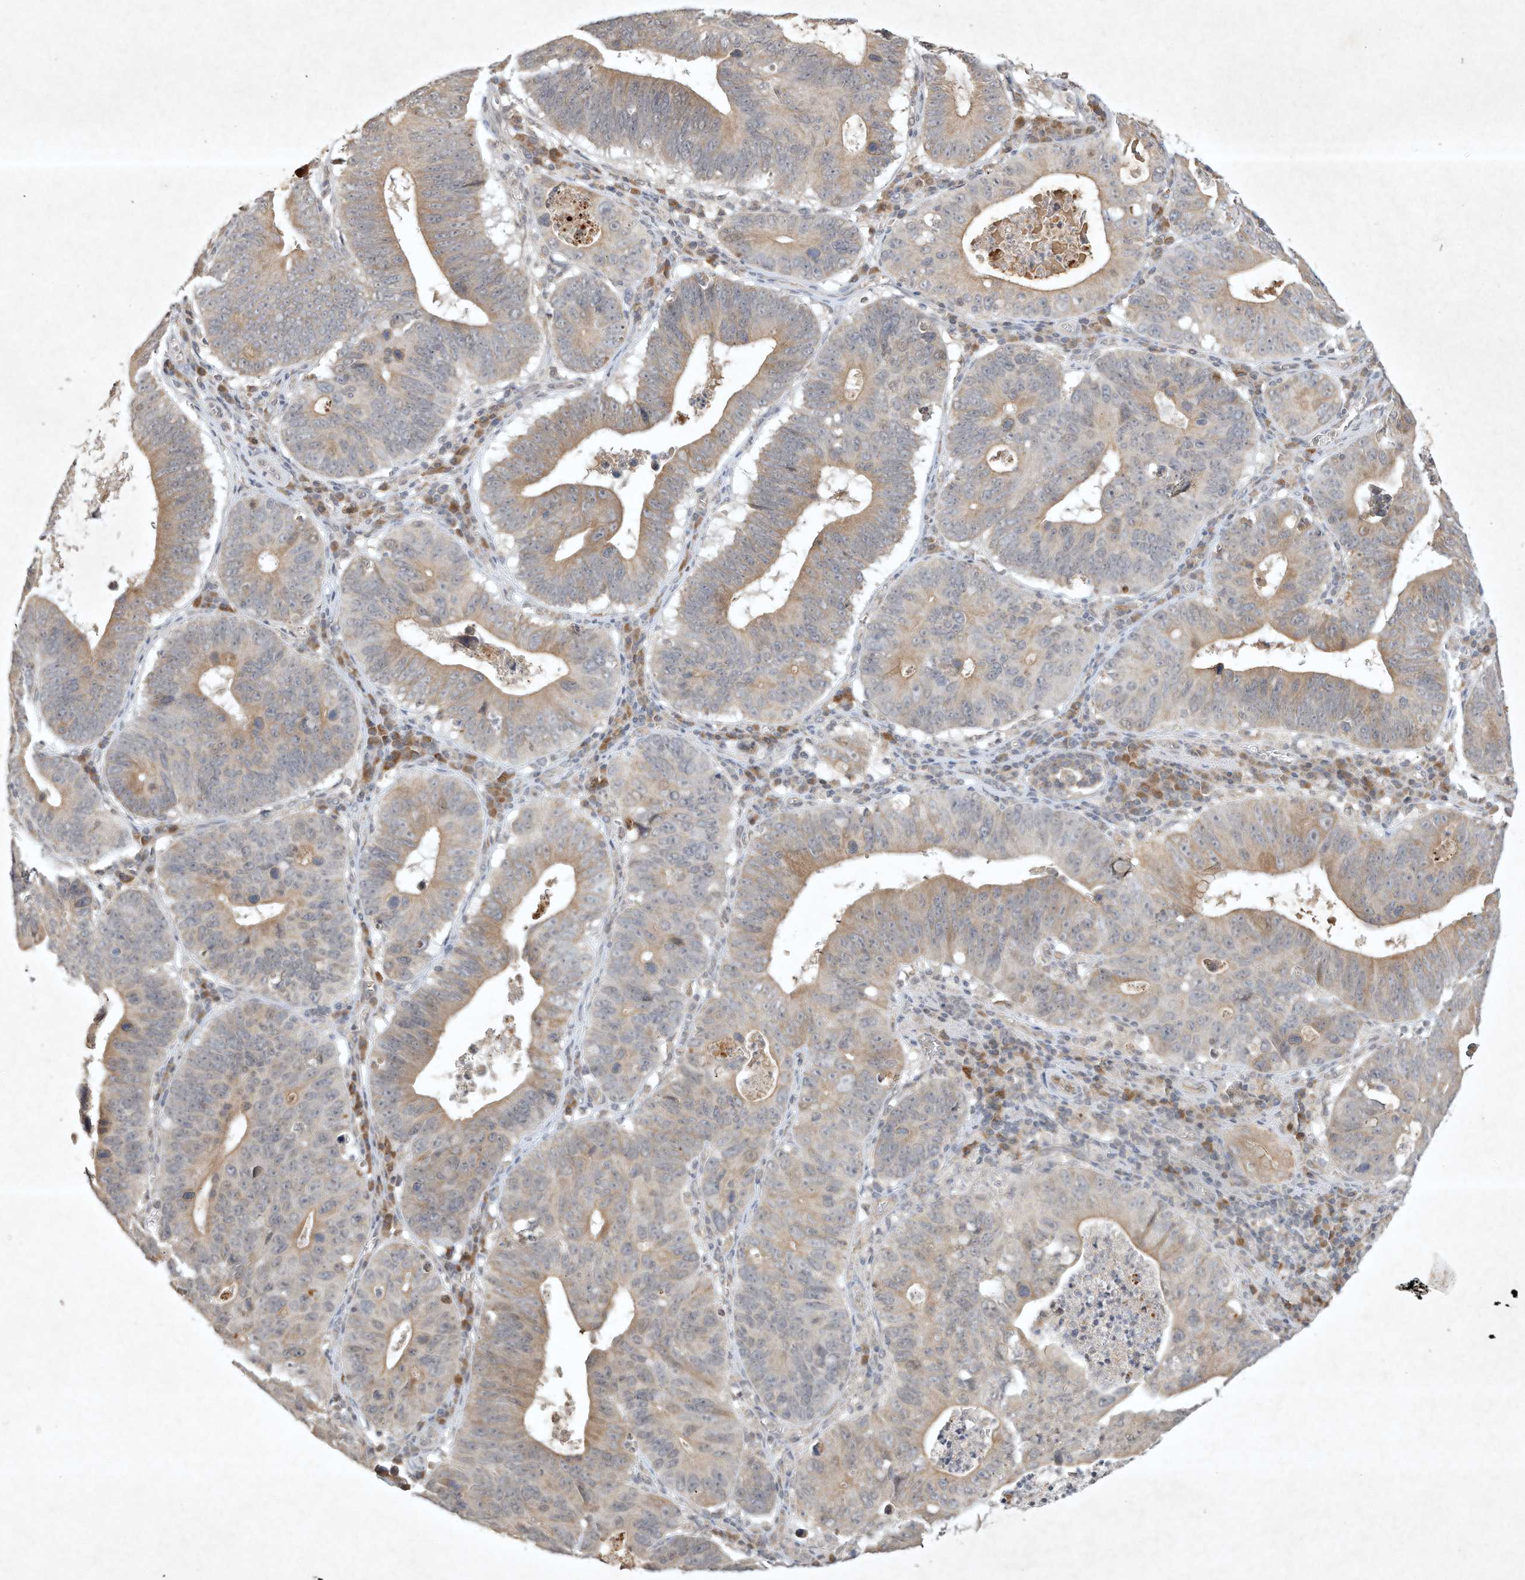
{"staining": {"intensity": "weak", "quantity": ">75%", "location": "cytoplasmic/membranous"}, "tissue": "stomach cancer", "cell_type": "Tumor cells", "image_type": "cancer", "snomed": [{"axis": "morphology", "description": "Adenocarcinoma, NOS"}, {"axis": "topography", "description": "Stomach"}], "caption": "The photomicrograph displays staining of stomach cancer, revealing weak cytoplasmic/membranous protein staining (brown color) within tumor cells. The staining was performed using DAB, with brown indicating positive protein expression. Nuclei are stained blue with hematoxylin.", "gene": "BTRC", "patient": {"sex": "male", "age": 59}}